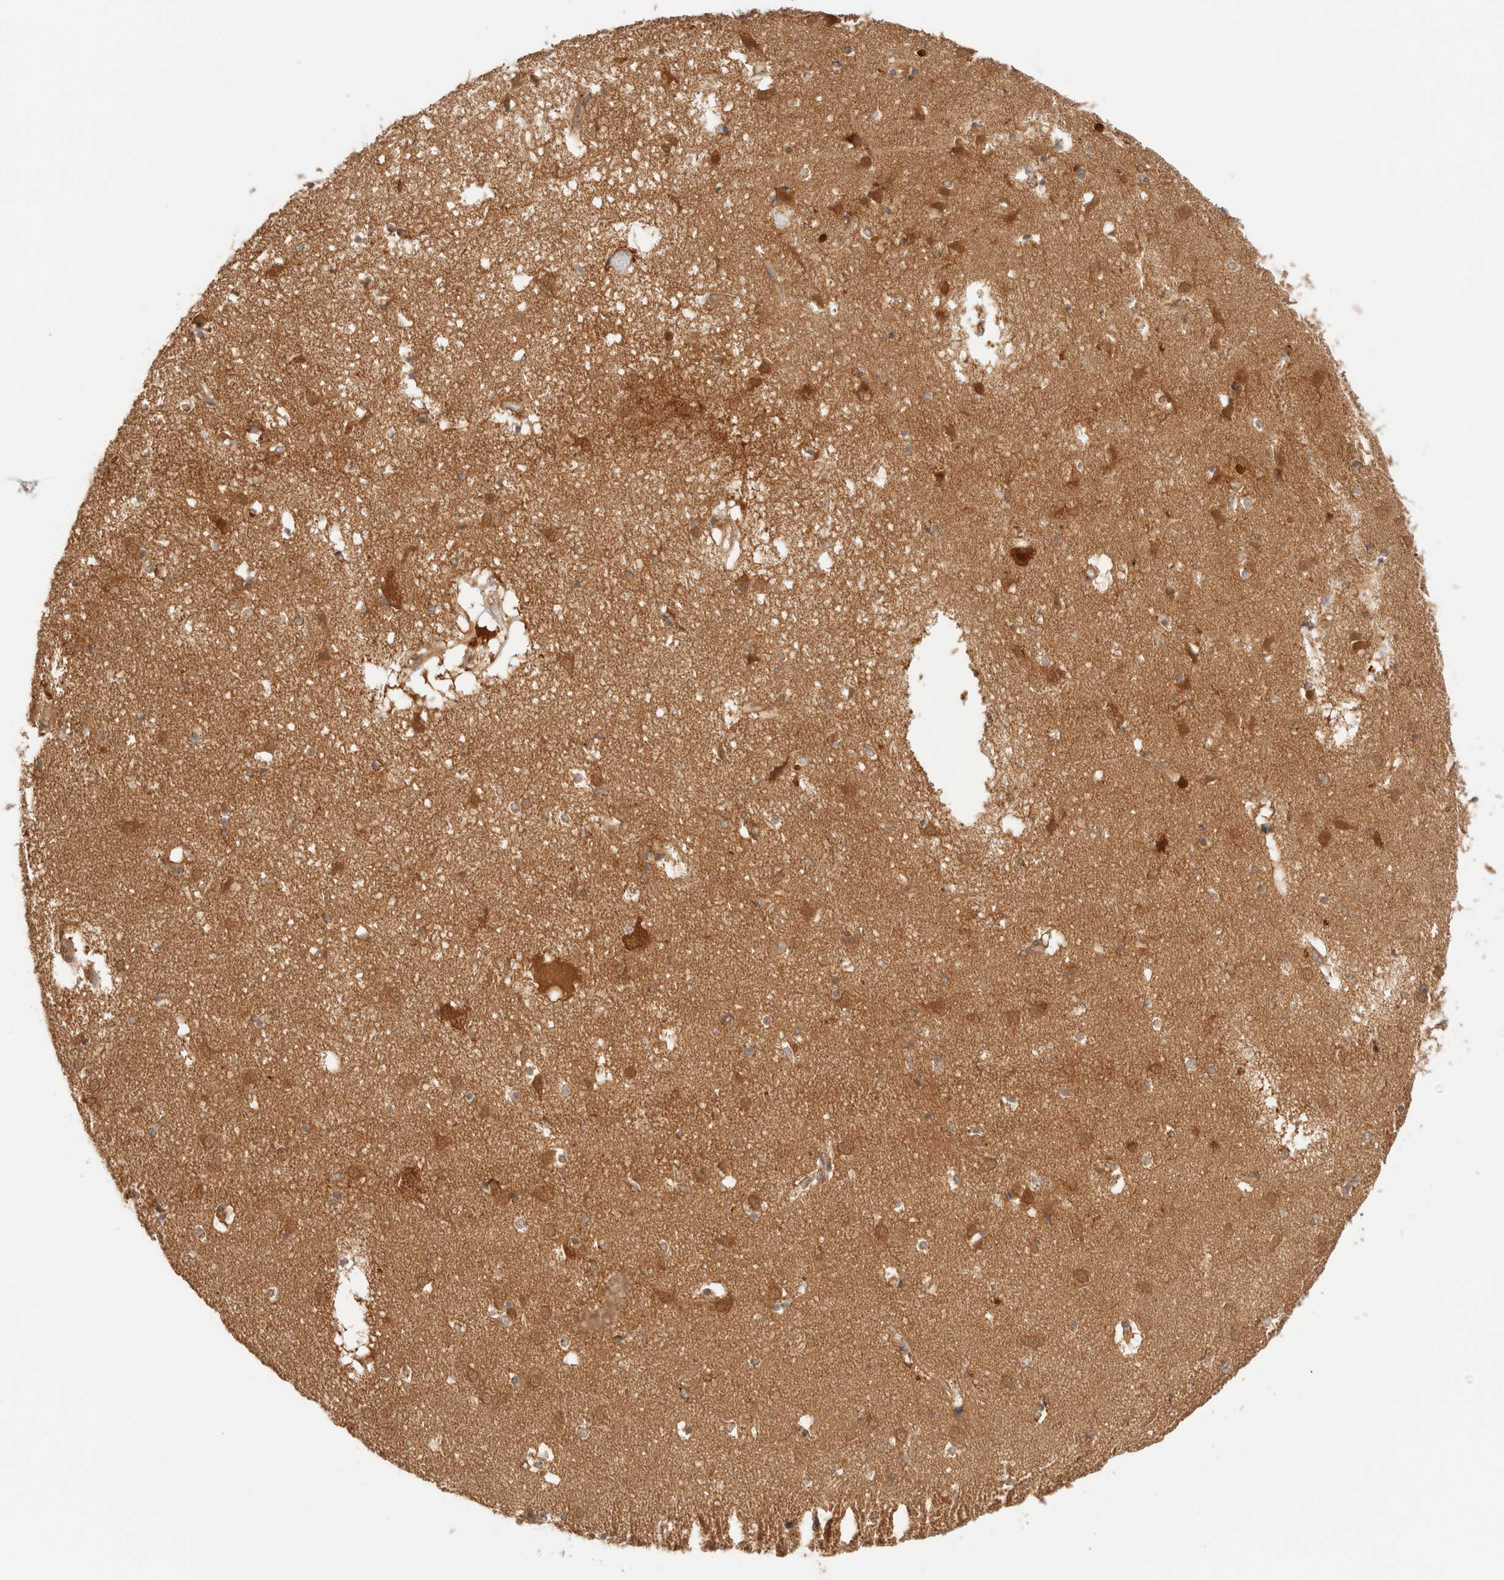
{"staining": {"intensity": "moderate", "quantity": ">75%", "location": "cytoplasmic/membranous"}, "tissue": "caudate", "cell_type": "Glial cells", "image_type": "normal", "snomed": [{"axis": "morphology", "description": "Normal tissue, NOS"}, {"axis": "topography", "description": "Lateral ventricle wall"}], "caption": "Immunohistochemical staining of unremarkable human caudate exhibits medium levels of moderate cytoplasmic/membranous expression in approximately >75% of glial cells. The staining is performed using DAB (3,3'-diaminobenzidine) brown chromogen to label protein expression. The nuclei are counter-stained blue using hematoxylin.", "gene": "RABEP1", "patient": {"sex": "male", "age": 70}}